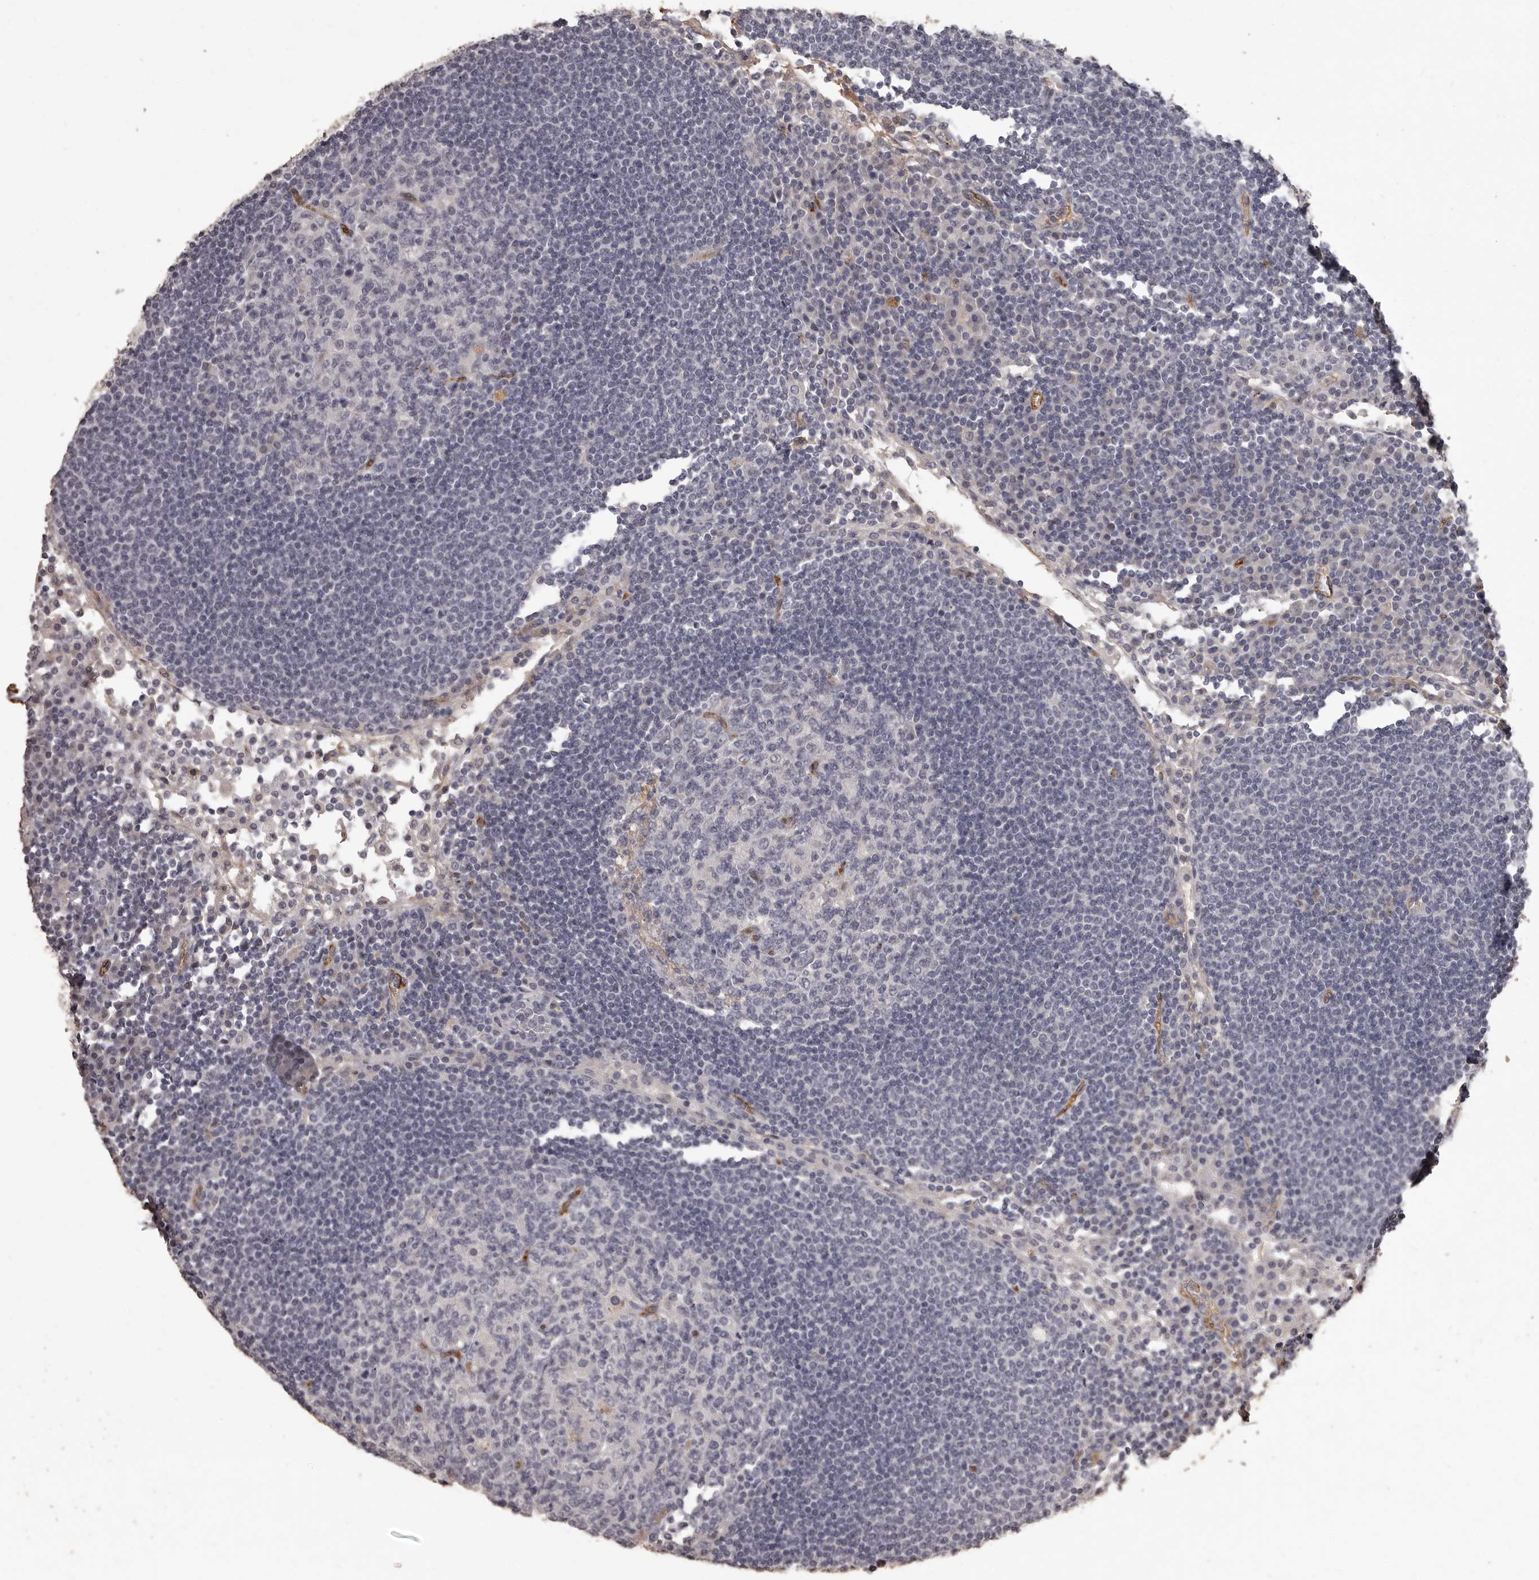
{"staining": {"intensity": "negative", "quantity": "none", "location": "none"}, "tissue": "lymph node", "cell_type": "Germinal center cells", "image_type": "normal", "snomed": [{"axis": "morphology", "description": "Normal tissue, NOS"}, {"axis": "topography", "description": "Lymph node"}], "caption": "DAB (3,3'-diaminobenzidine) immunohistochemical staining of benign human lymph node demonstrates no significant staining in germinal center cells.", "gene": "GPR78", "patient": {"sex": "female", "age": 53}}